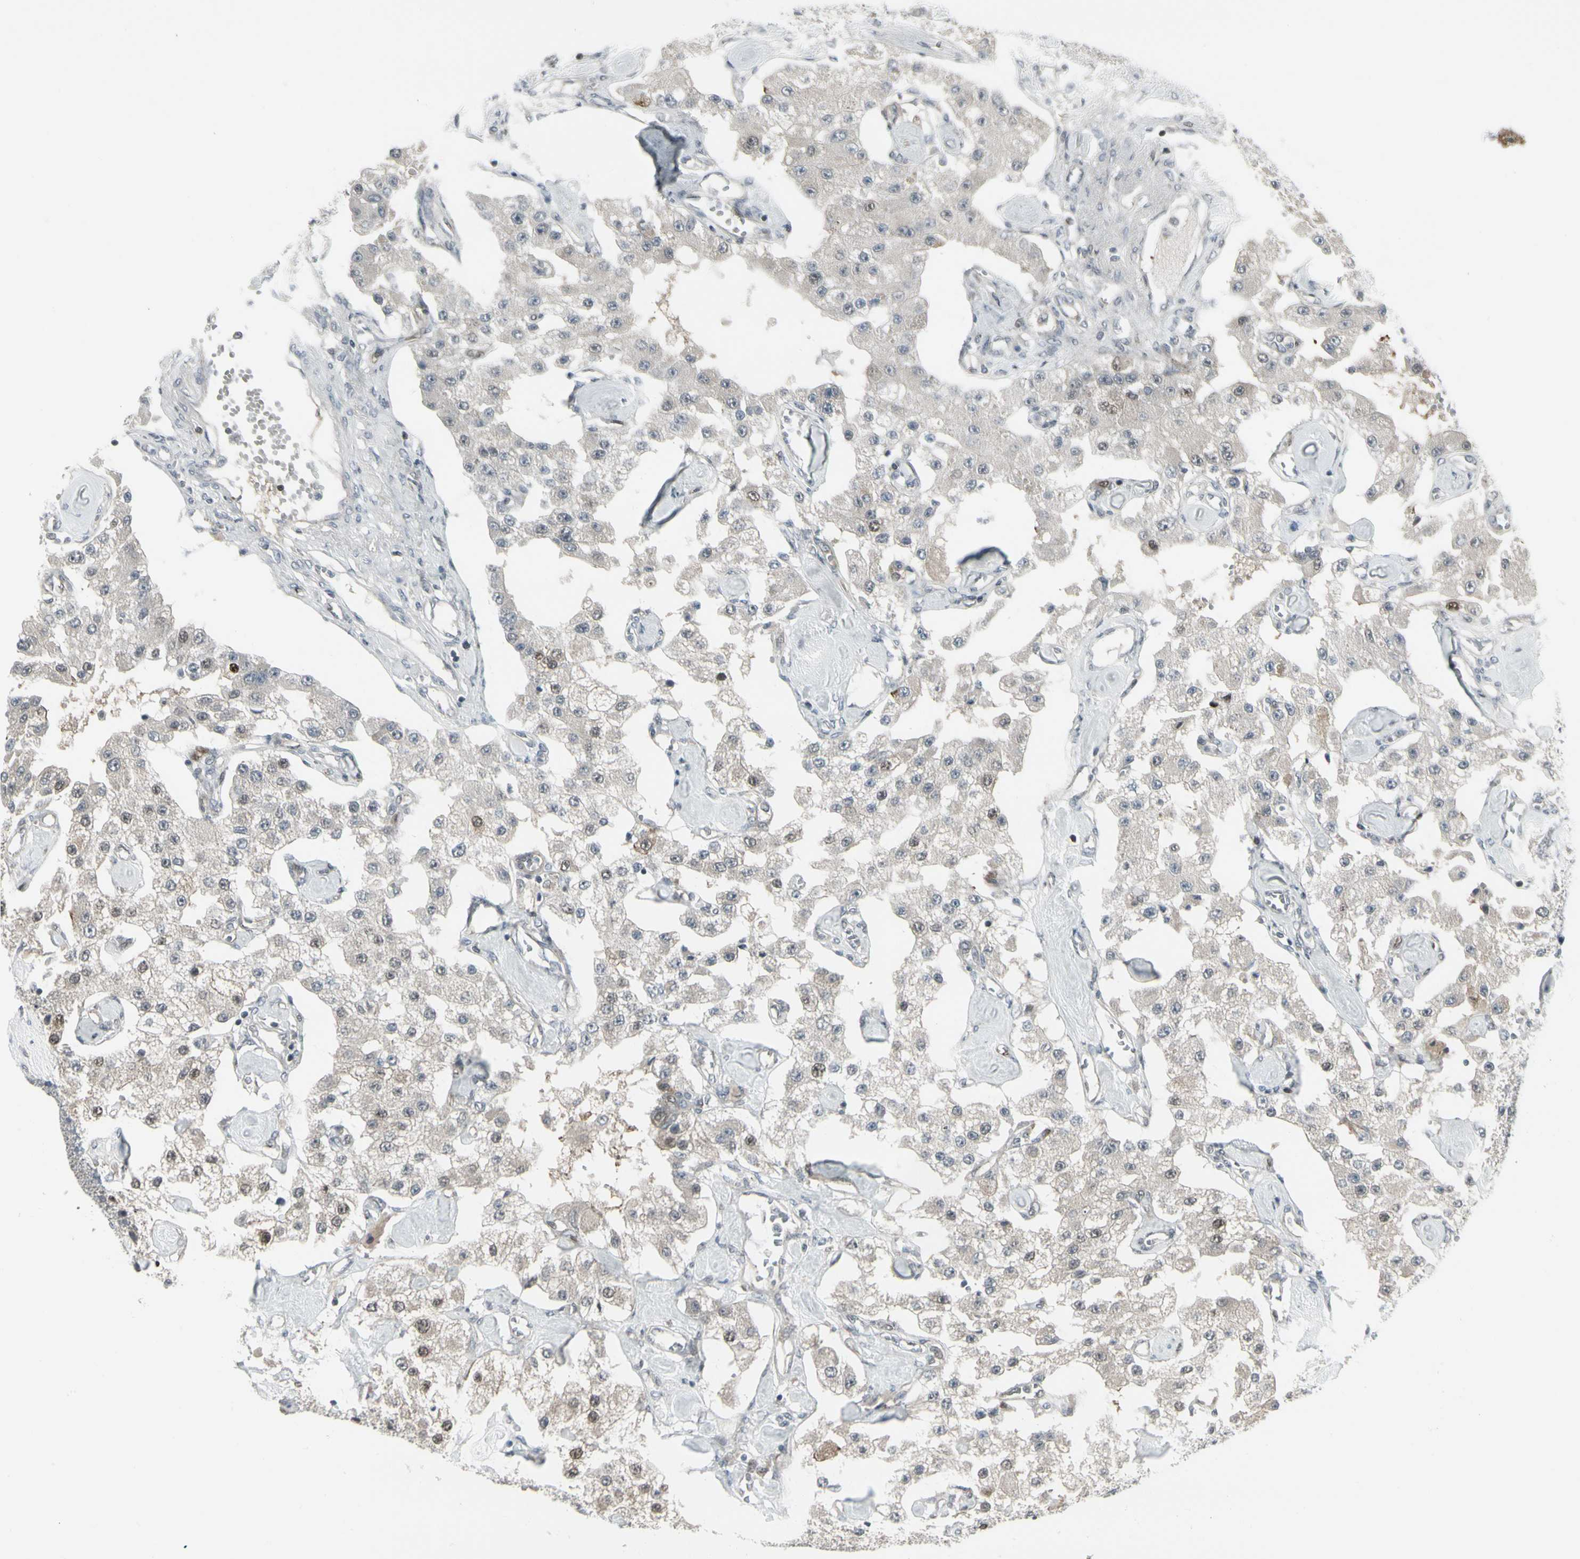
{"staining": {"intensity": "weak", "quantity": ">75%", "location": "cytoplasmic/membranous,nuclear"}, "tissue": "carcinoid", "cell_type": "Tumor cells", "image_type": "cancer", "snomed": [{"axis": "morphology", "description": "Carcinoid, malignant, NOS"}, {"axis": "topography", "description": "Pancreas"}], "caption": "Tumor cells exhibit low levels of weak cytoplasmic/membranous and nuclear staining in about >75% of cells in carcinoid (malignant).", "gene": "IGFBP6", "patient": {"sex": "male", "age": 41}}